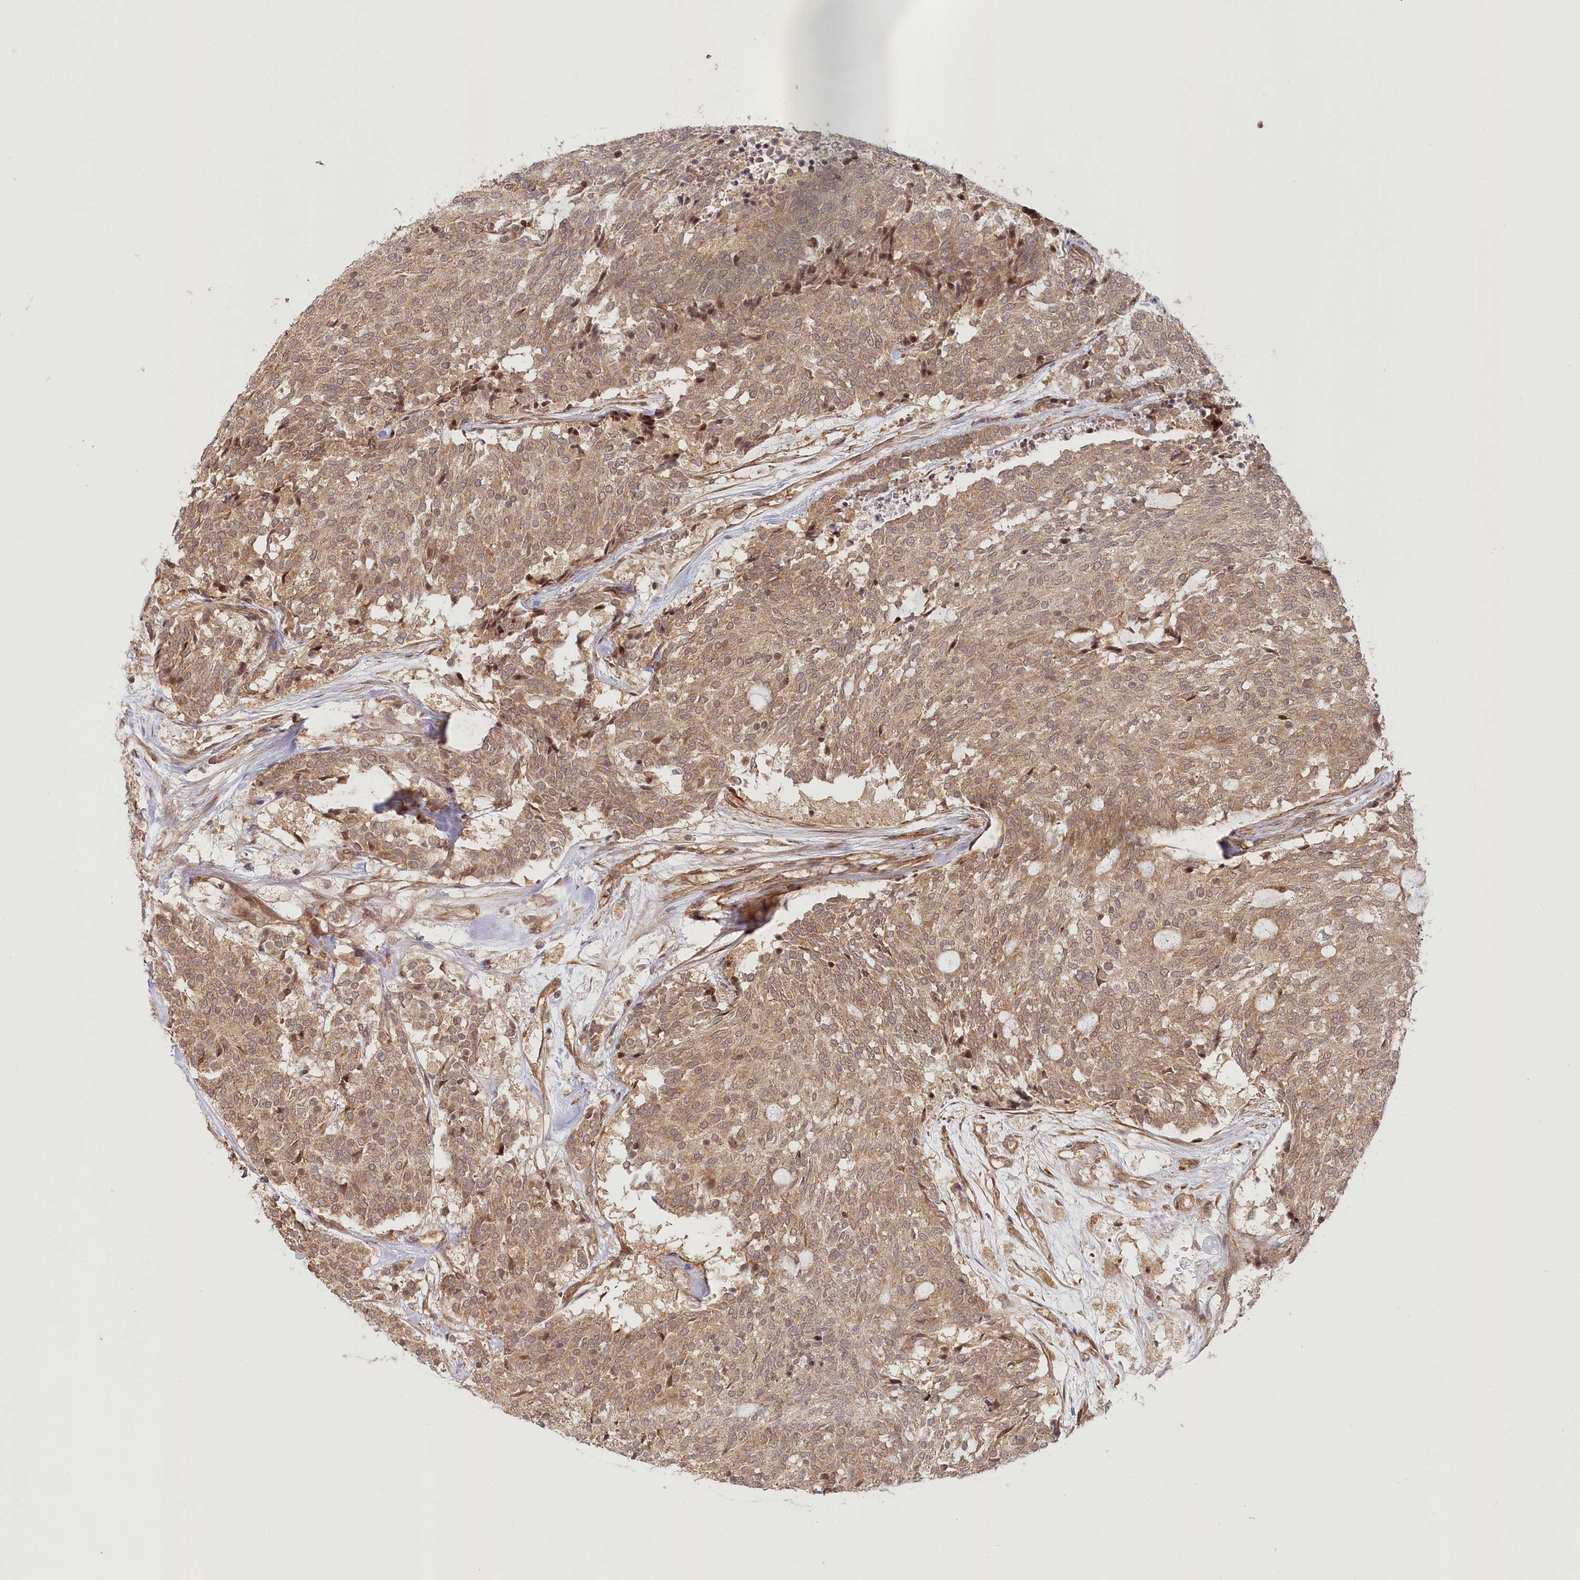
{"staining": {"intensity": "moderate", "quantity": ">75%", "location": "cytoplasmic/membranous"}, "tissue": "carcinoid", "cell_type": "Tumor cells", "image_type": "cancer", "snomed": [{"axis": "morphology", "description": "Carcinoid, malignant, NOS"}, {"axis": "topography", "description": "Pancreas"}], "caption": "Carcinoid stained with a brown dye reveals moderate cytoplasmic/membranous positive positivity in about >75% of tumor cells.", "gene": "CEP70", "patient": {"sex": "female", "age": 54}}